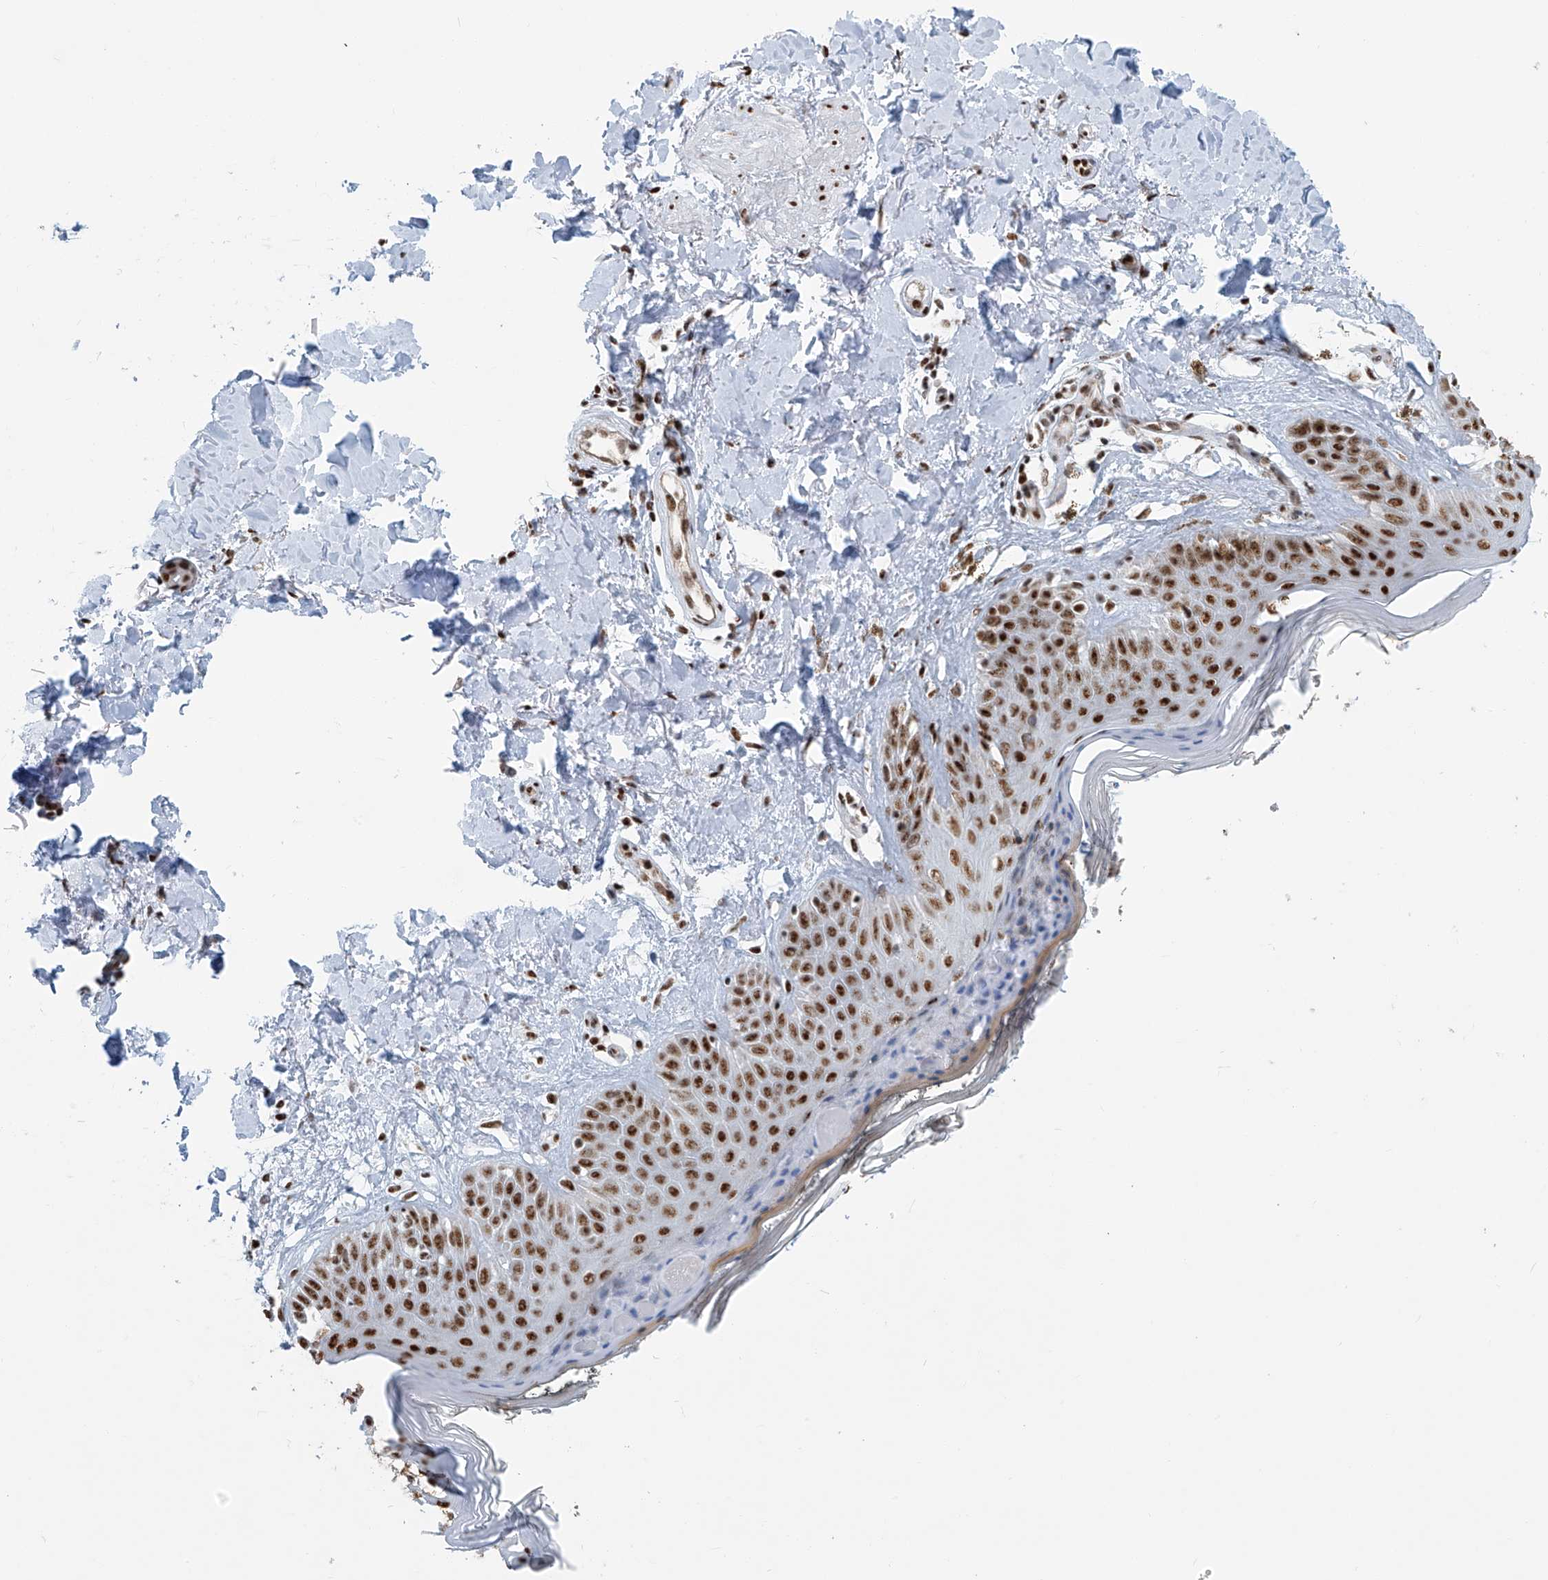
{"staining": {"intensity": "strong", "quantity": ">75%", "location": "nuclear"}, "tissue": "skin", "cell_type": "Fibroblasts", "image_type": "normal", "snomed": [{"axis": "morphology", "description": "Normal tissue, NOS"}, {"axis": "topography", "description": "Skin"}], "caption": "Human skin stained for a protein (brown) exhibits strong nuclear positive positivity in about >75% of fibroblasts.", "gene": "ENSG00000257390", "patient": {"sex": "female", "age": 64}}